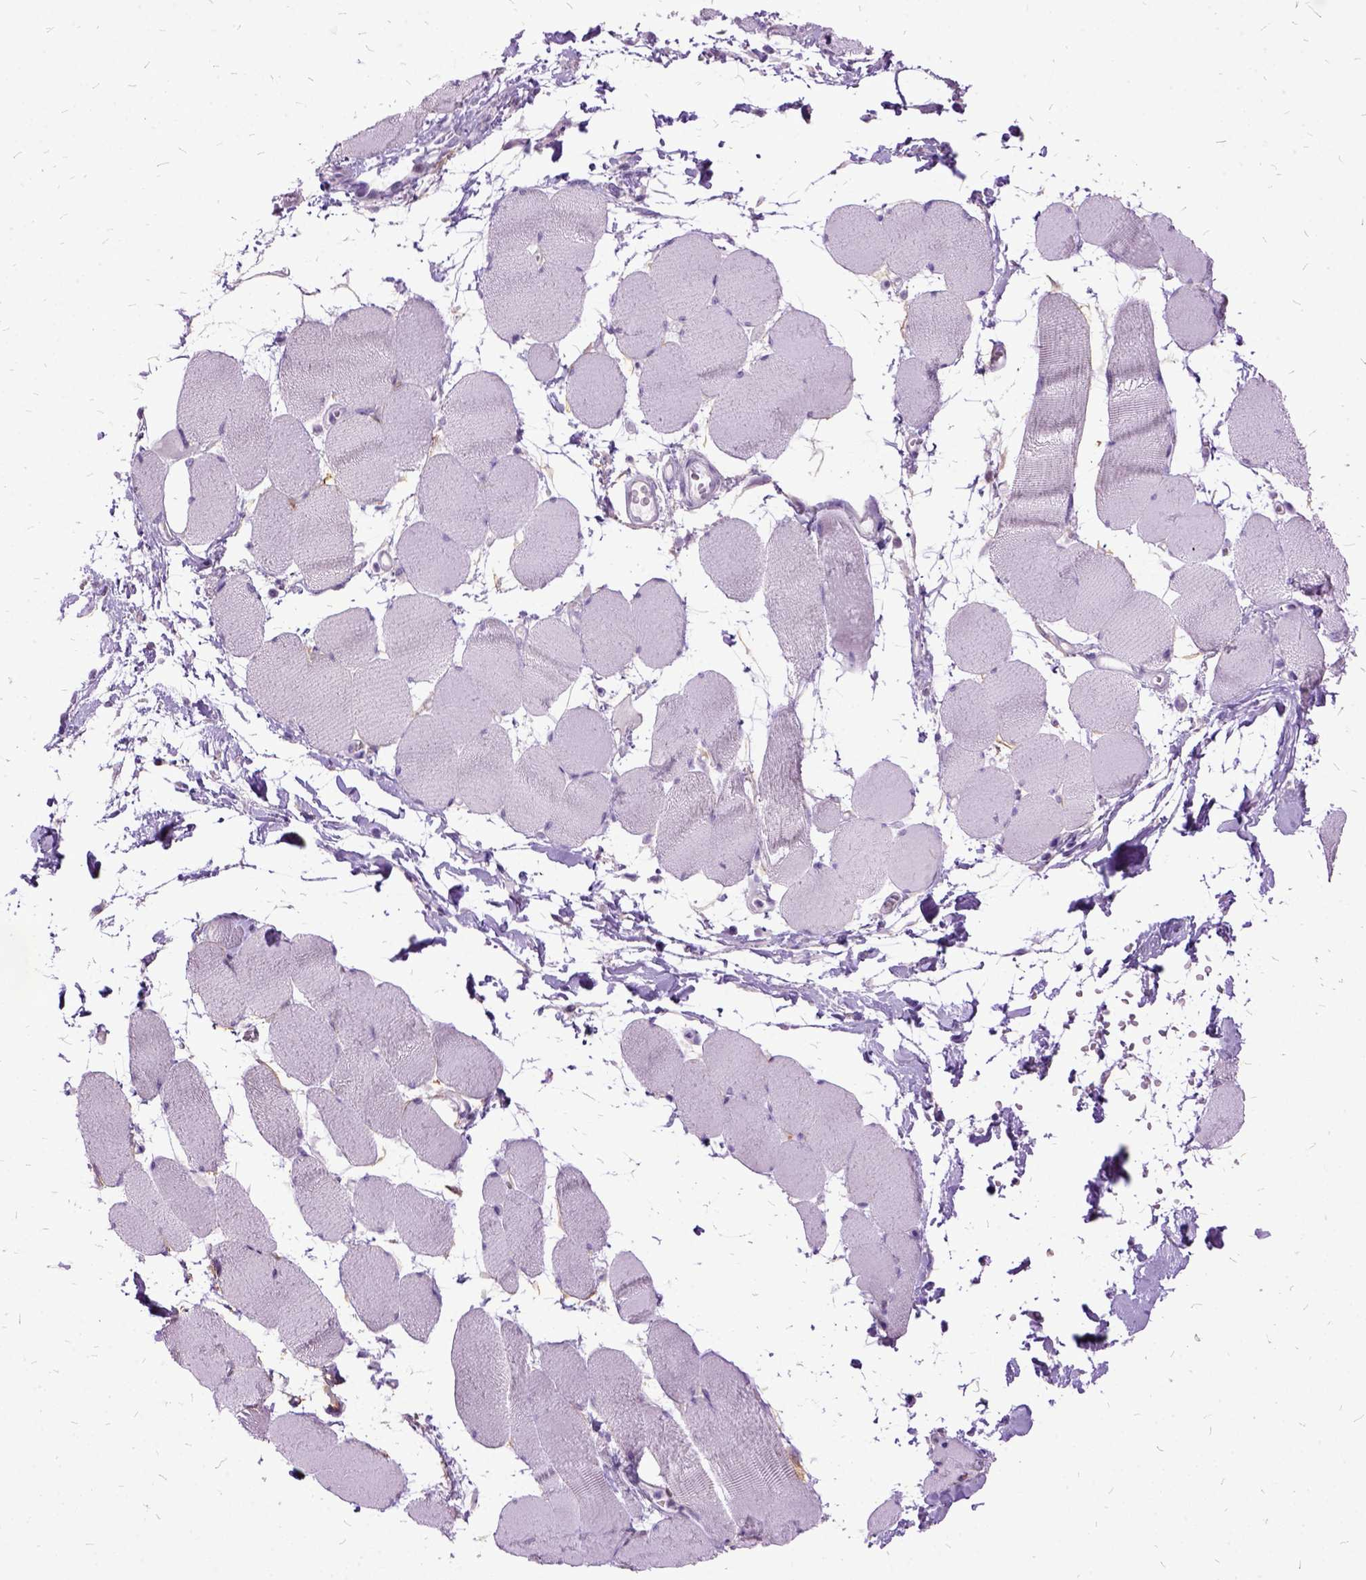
{"staining": {"intensity": "negative", "quantity": "none", "location": "none"}, "tissue": "skeletal muscle", "cell_type": "Myocytes", "image_type": "normal", "snomed": [{"axis": "morphology", "description": "Normal tissue, NOS"}, {"axis": "topography", "description": "Skeletal muscle"}], "caption": "Histopathology image shows no significant protein positivity in myocytes of unremarkable skeletal muscle.", "gene": "MME", "patient": {"sex": "female", "age": 75}}